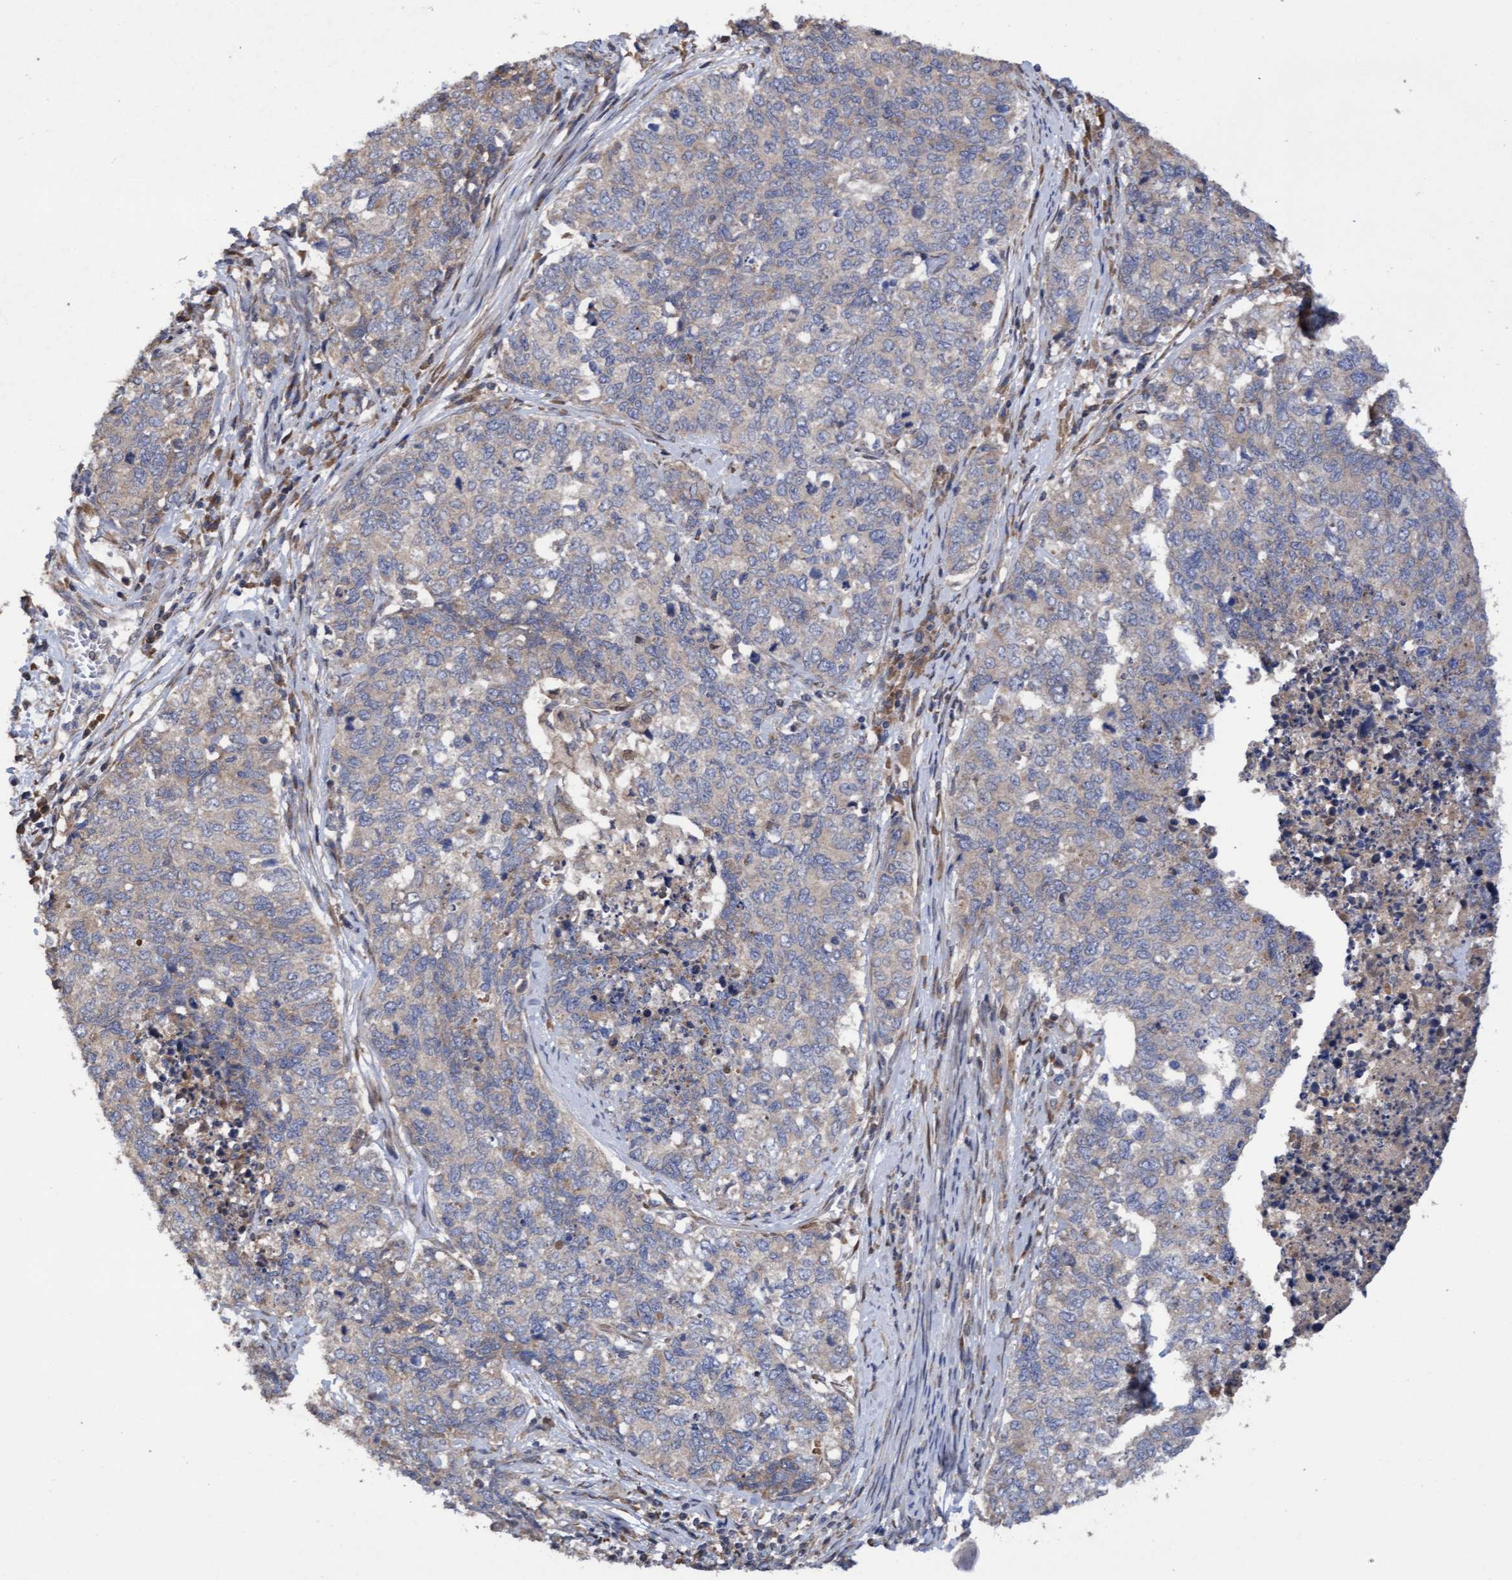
{"staining": {"intensity": "weak", "quantity": "<25%", "location": "cytoplasmic/membranous"}, "tissue": "cervical cancer", "cell_type": "Tumor cells", "image_type": "cancer", "snomed": [{"axis": "morphology", "description": "Squamous cell carcinoma, NOS"}, {"axis": "topography", "description": "Cervix"}], "caption": "This is an immunohistochemistry image of human cervical cancer (squamous cell carcinoma). There is no staining in tumor cells.", "gene": "ELP5", "patient": {"sex": "female", "age": 63}}